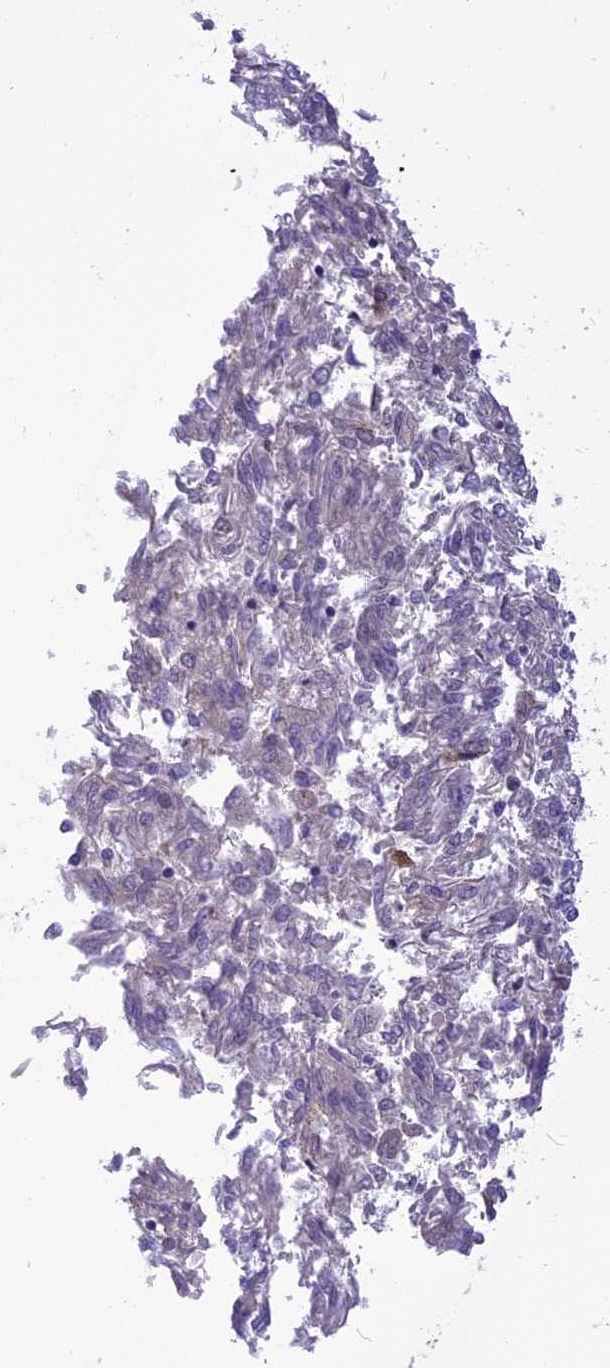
{"staining": {"intensity": "negative", "quantity": "none", "location": "none"}, "tissue": "endometrial cancer", "cell_type": "Tumor cells", "image_type": "cancer", "snomed": [{"axis": "morphology", "description": "Adenocarcinoma, NOS"}, {"axis": "topography", "description": "Endometrium"}], "caption": "IHC of human adenocarcinoma (endometrial) demonstrates no staining in tumor cells.", "gene": "CMC1", "patient": {"sex": "female", "age": 58}}